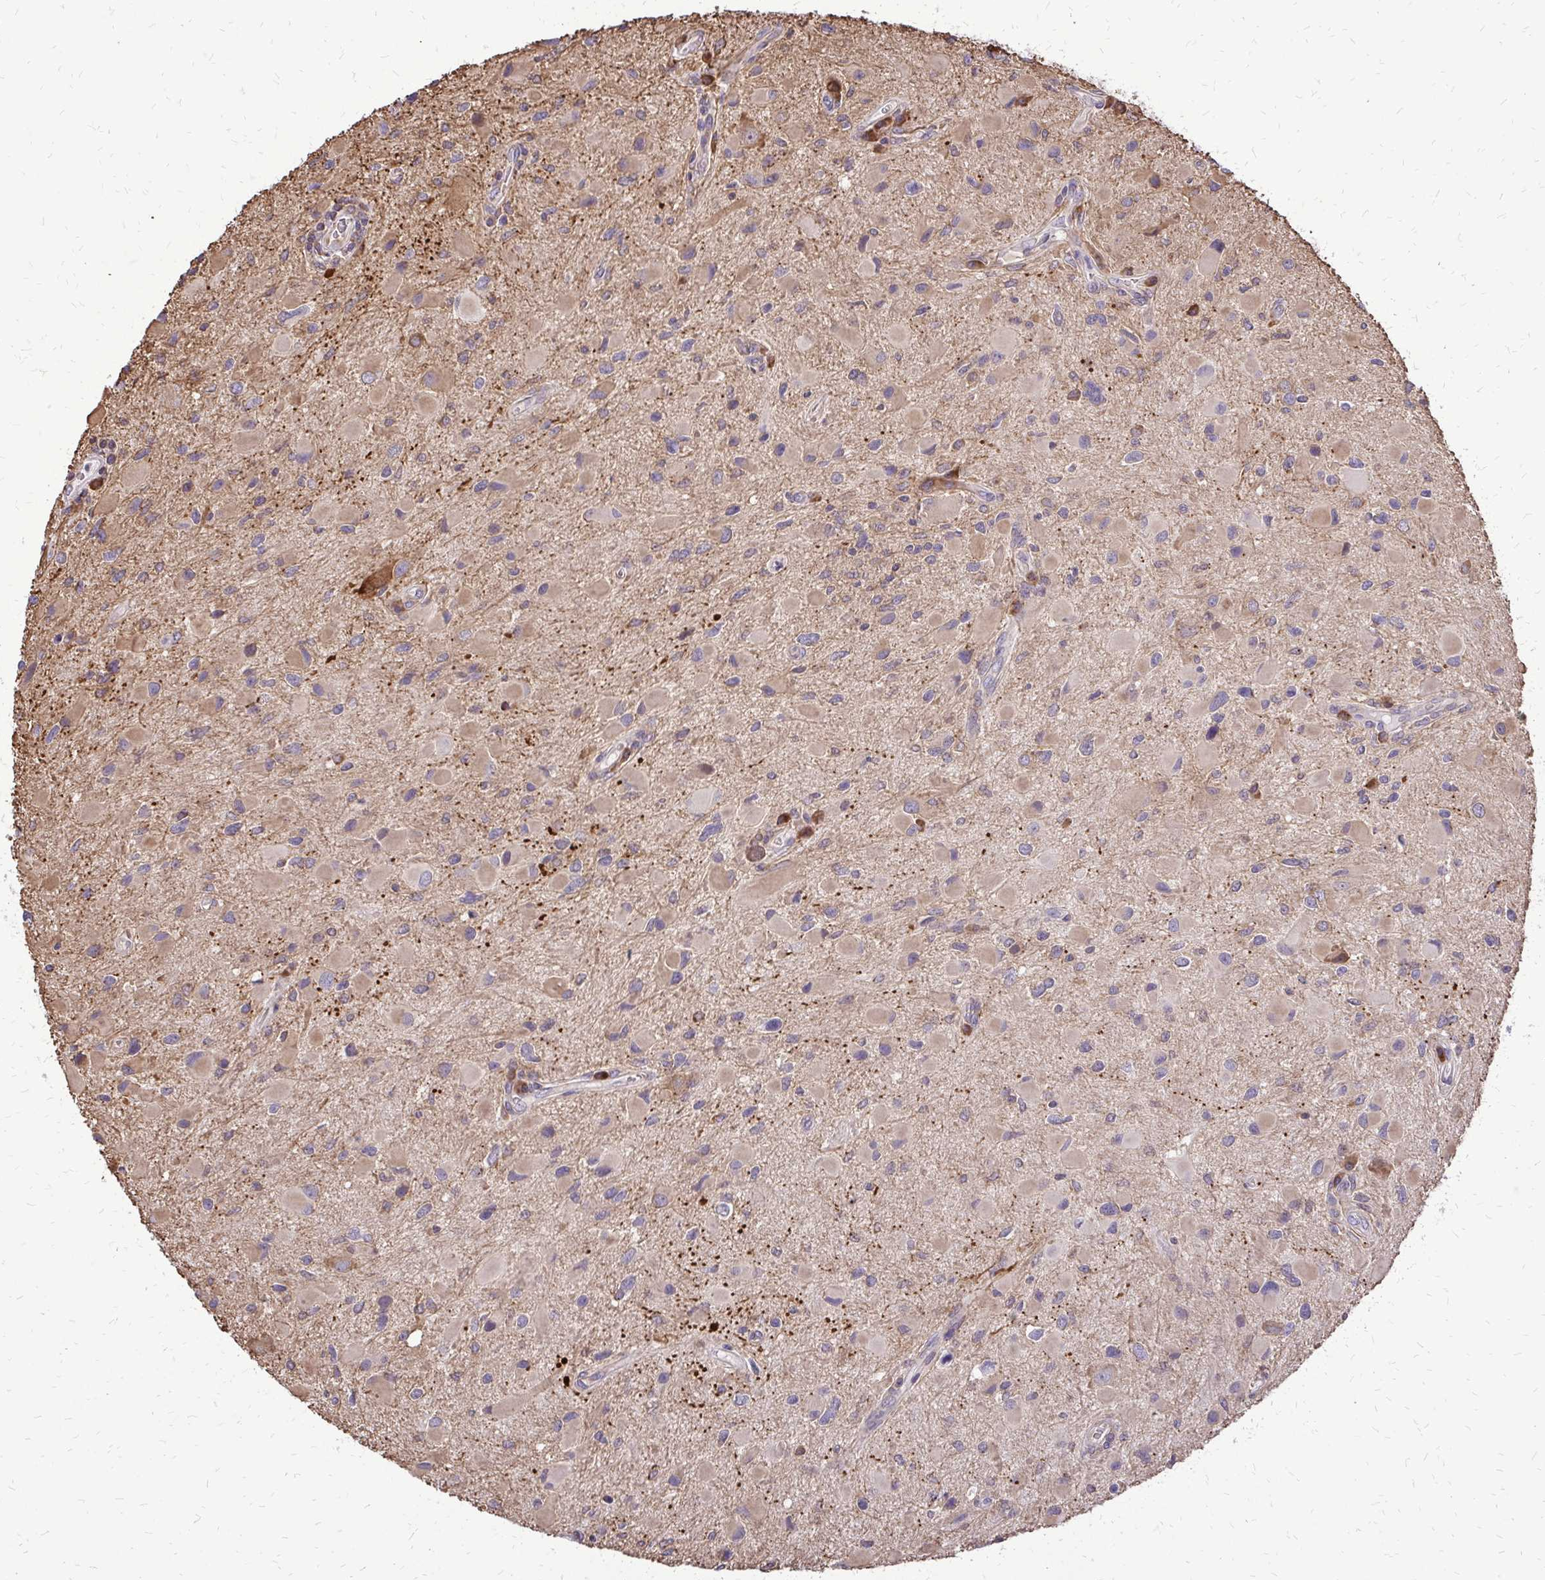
{"staining": {"intensity": "weak", "quantity": "25%-75%", "location": "cytoplasmic/membranous"}, "tissue": "glioma", "cell_type": "Tumor cells", "image_type": "cancer", "snomed": [{"axis": "morphology", "description": "Glioma, malignant, Low grade"}, {"axis": "topography", "description": "Brain"}], "caption": "Glioma tissue demonstrates weak cytoplasmic/membranous expression in approximately 25%-75% of tumor cells", "gene": "RPS3", "patient": {"sex": "female", "age": 32}}